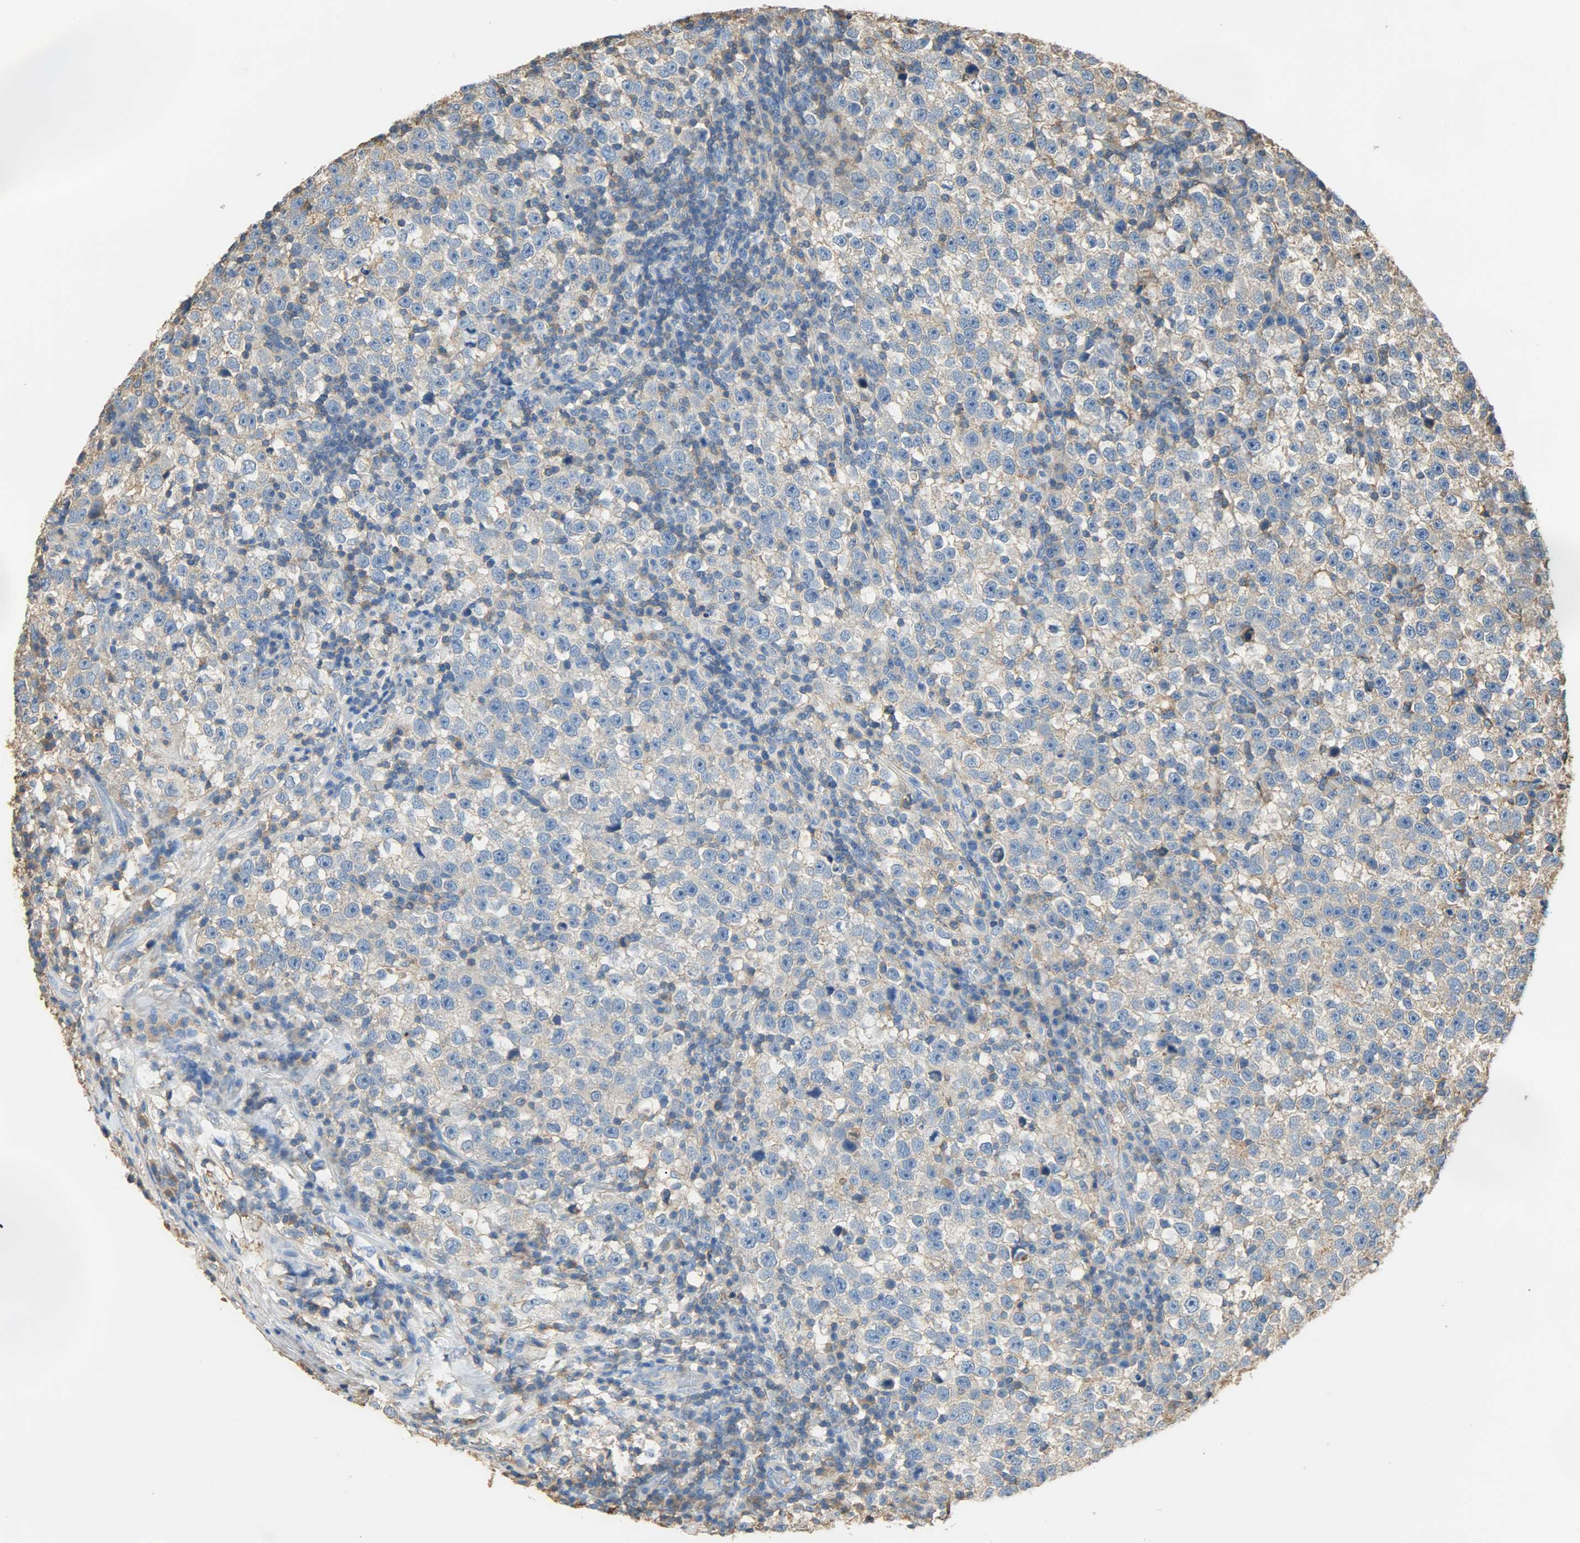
{"staining": {"intensity": "negative", "quantity": "none", "location": "none"}, "tissue": "testis cancer", "cell_type": "Tumor cells", "image_type": "cancer", "snomed": [{"axis": "morphology", "description": "Seminoma, NOS"}, {"axis": "topography", "description": "Testis"}], "caption": "Testis cancer (seminoma) stained for a protein using immunohistochemistry (IHC) displays no expression tumor cells.", "gene": "ANXA6", "patient": {"sex": "male", "age": 43}}